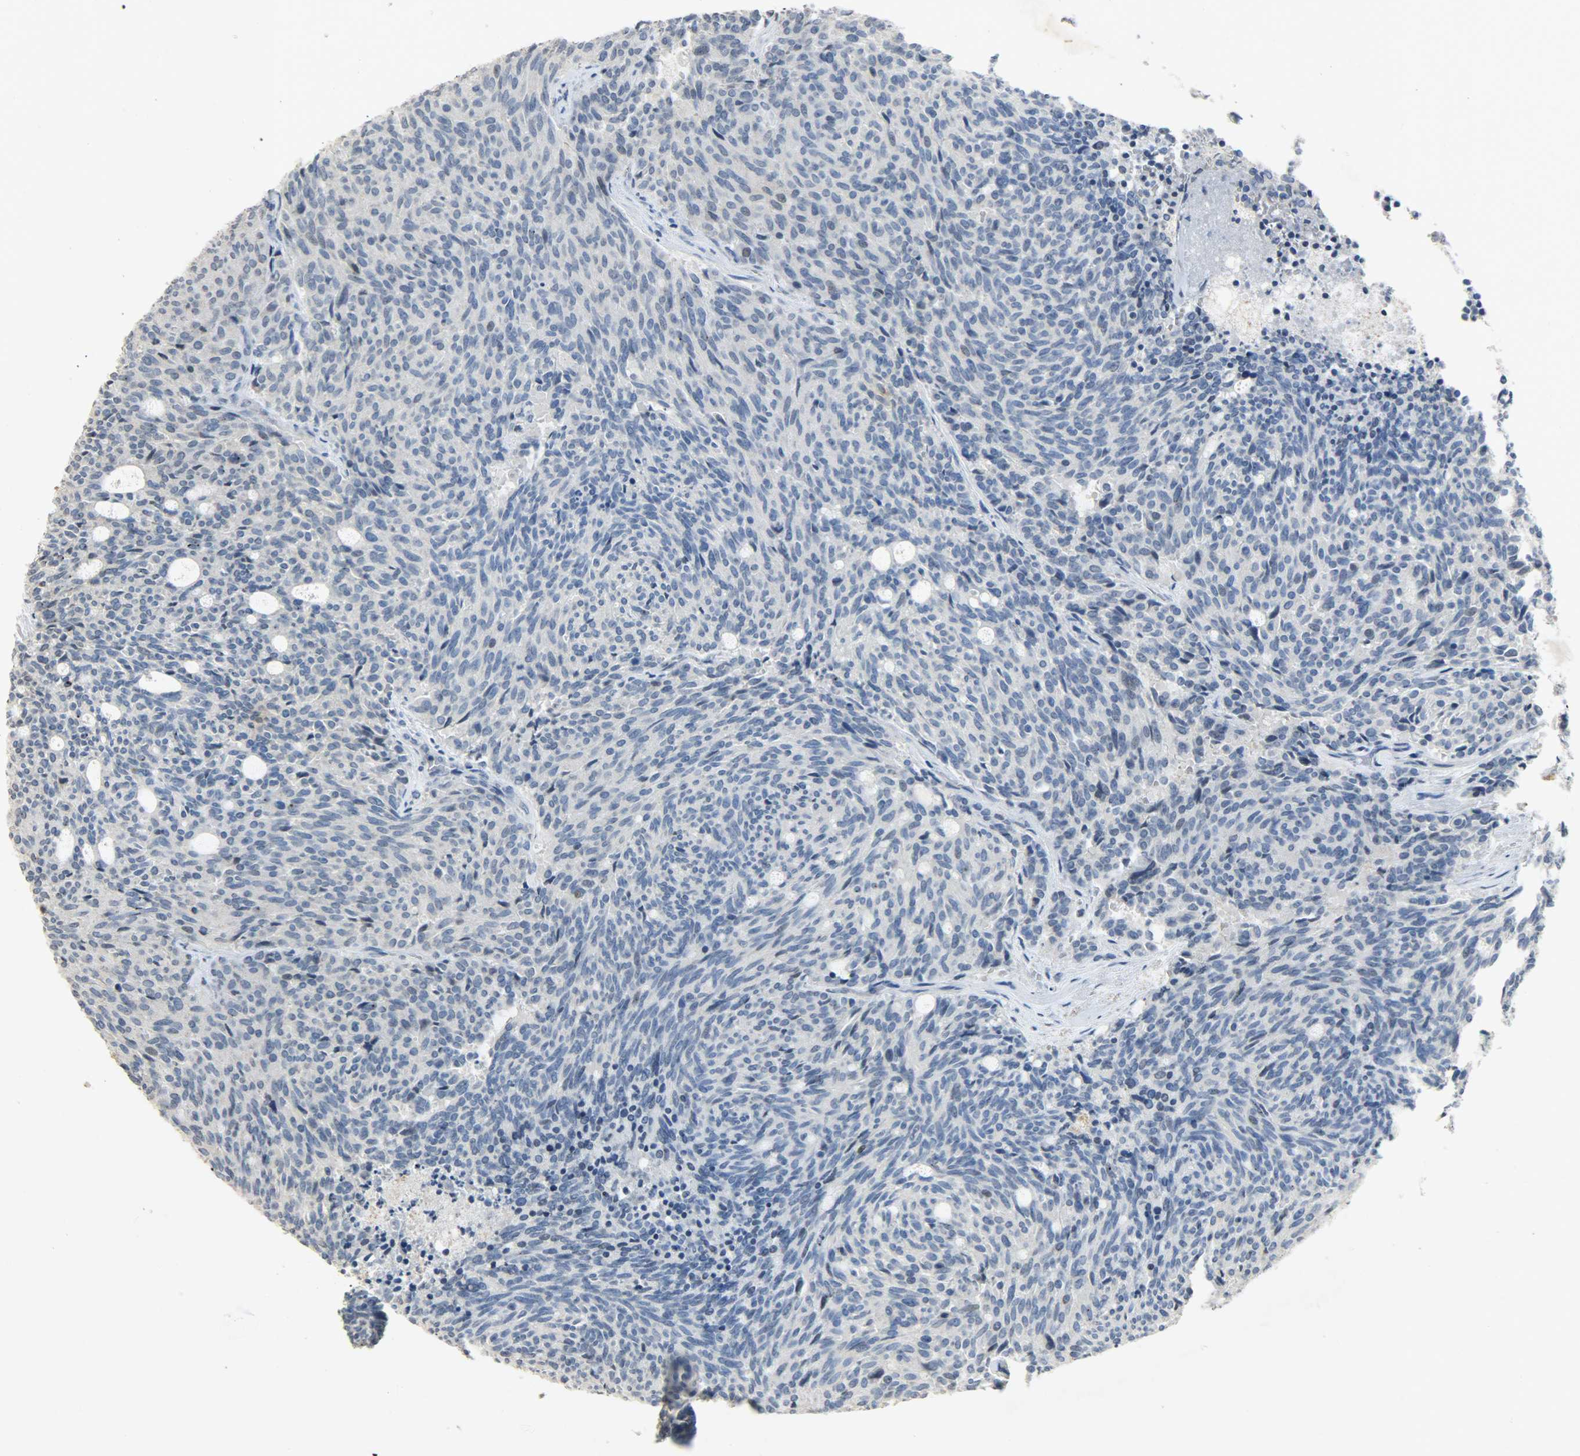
{"staining": {"intensity": "negative", "quantity": "none", "location": "none"}, "tissue": "carcinoid", "cell_type": "Tumor cells", "image_type": "cancer", "snomed": [{"axis": "morphology", "description": "Carcinoid, malignant, NOS"}, {"axis": "topography", "description": "Pancreas"}], "caption": "Protein analysis of malignant carcinoid exhibits no significant expression in tumor cells. (Brightfield microscopy of DAB immunohistochemistry (IHC) at high magnification).", "gene": "DNAJB6", "patient": {"sex": "female", "age": 54}}